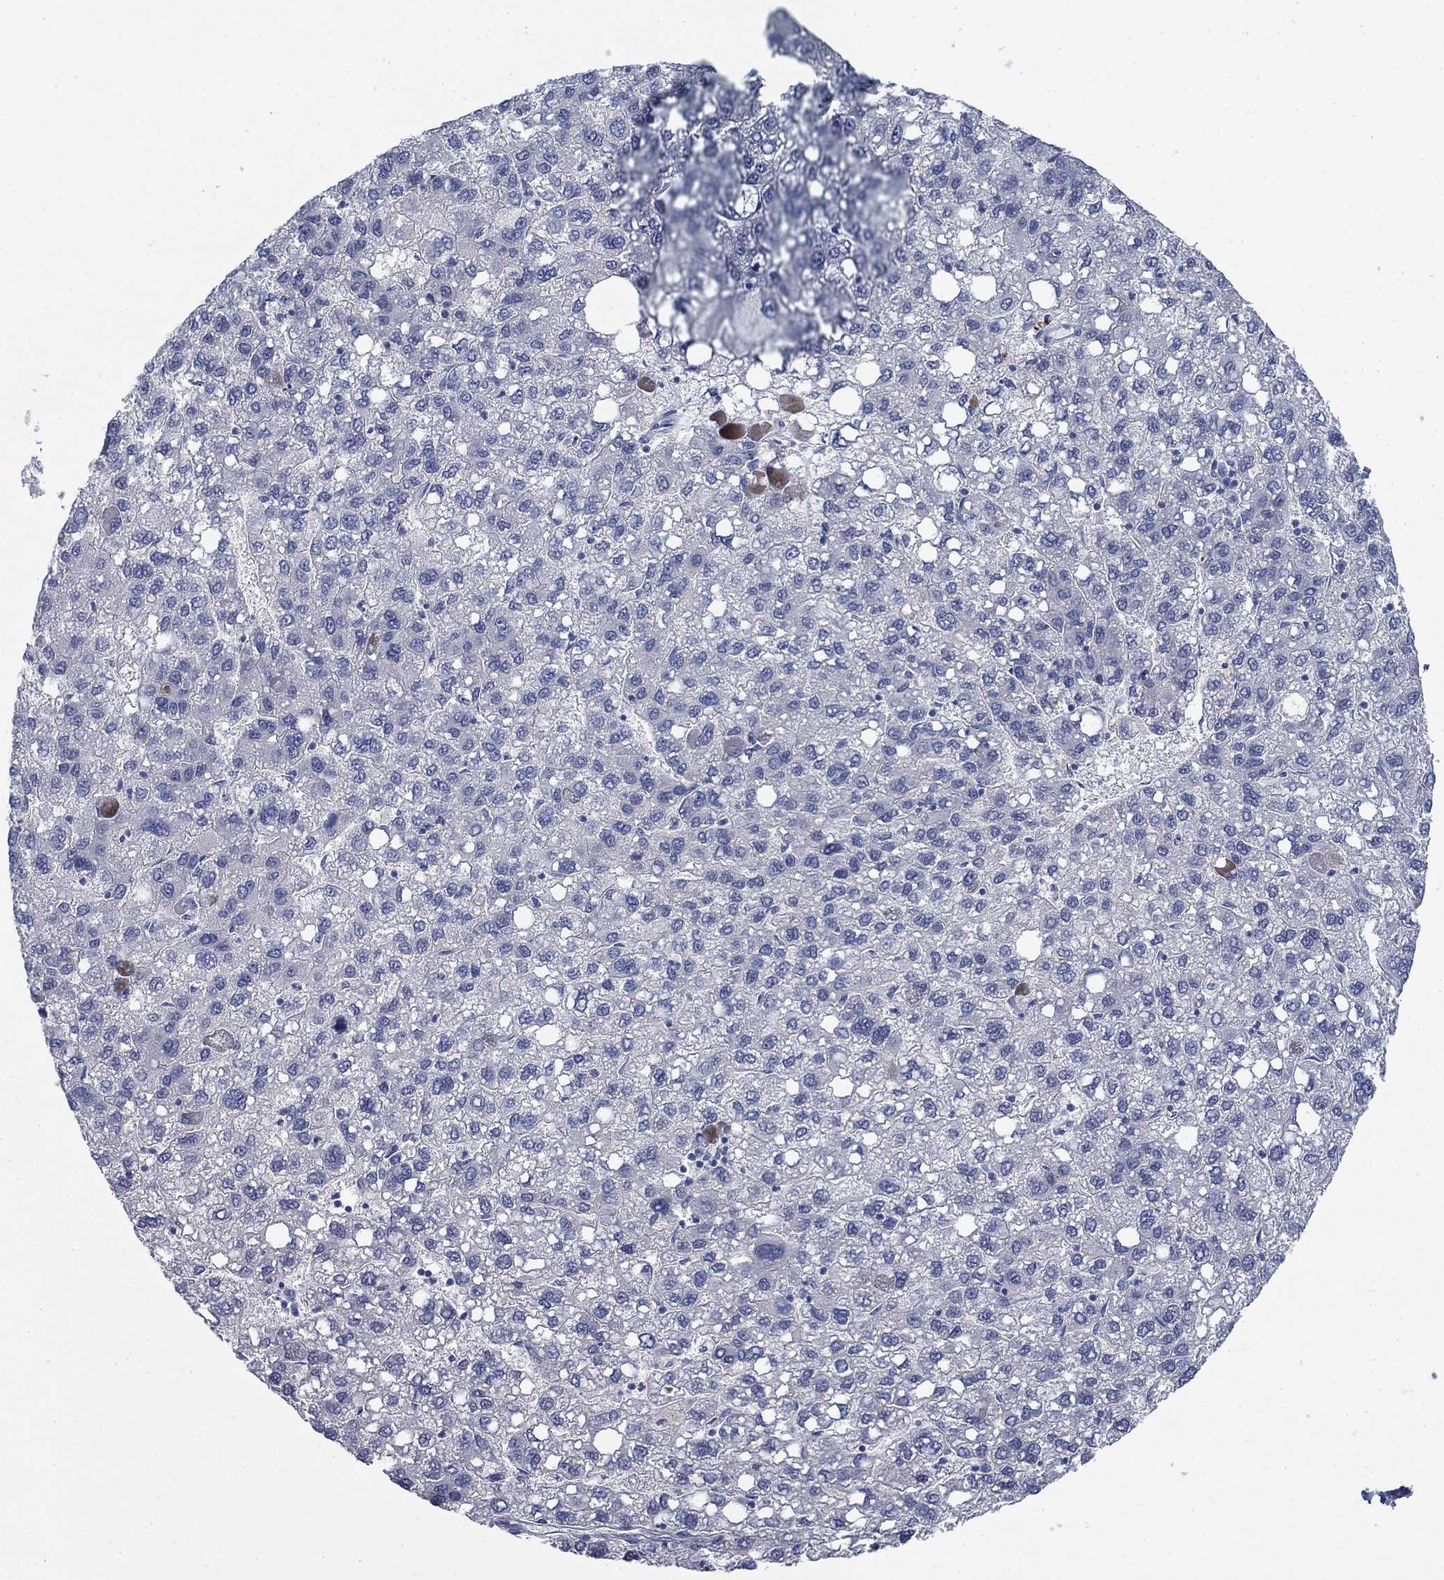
{"staining": {"intensity": "negative", "quantity": "none", "location": "none"}, "tissue": "liver cancer", "cell_type": "Tumor cells", "image_type": "cancer", "snomed": [{"axis": "morphology", "description": "Carcinoma, Hepatocellular, NOS"}, {"axis": "topography", "description": "Liver"}], "caption": "High magnification brightfield microscopy of liver hepatocellular carcinoma stained with DAB (3,3'-diaminobenzidine) (brown) and counterstained with hematoxylin (blue): tumor cells show no significant expression.", "gene": "DNER", "patient": {"sex": "female", "age": 82}}